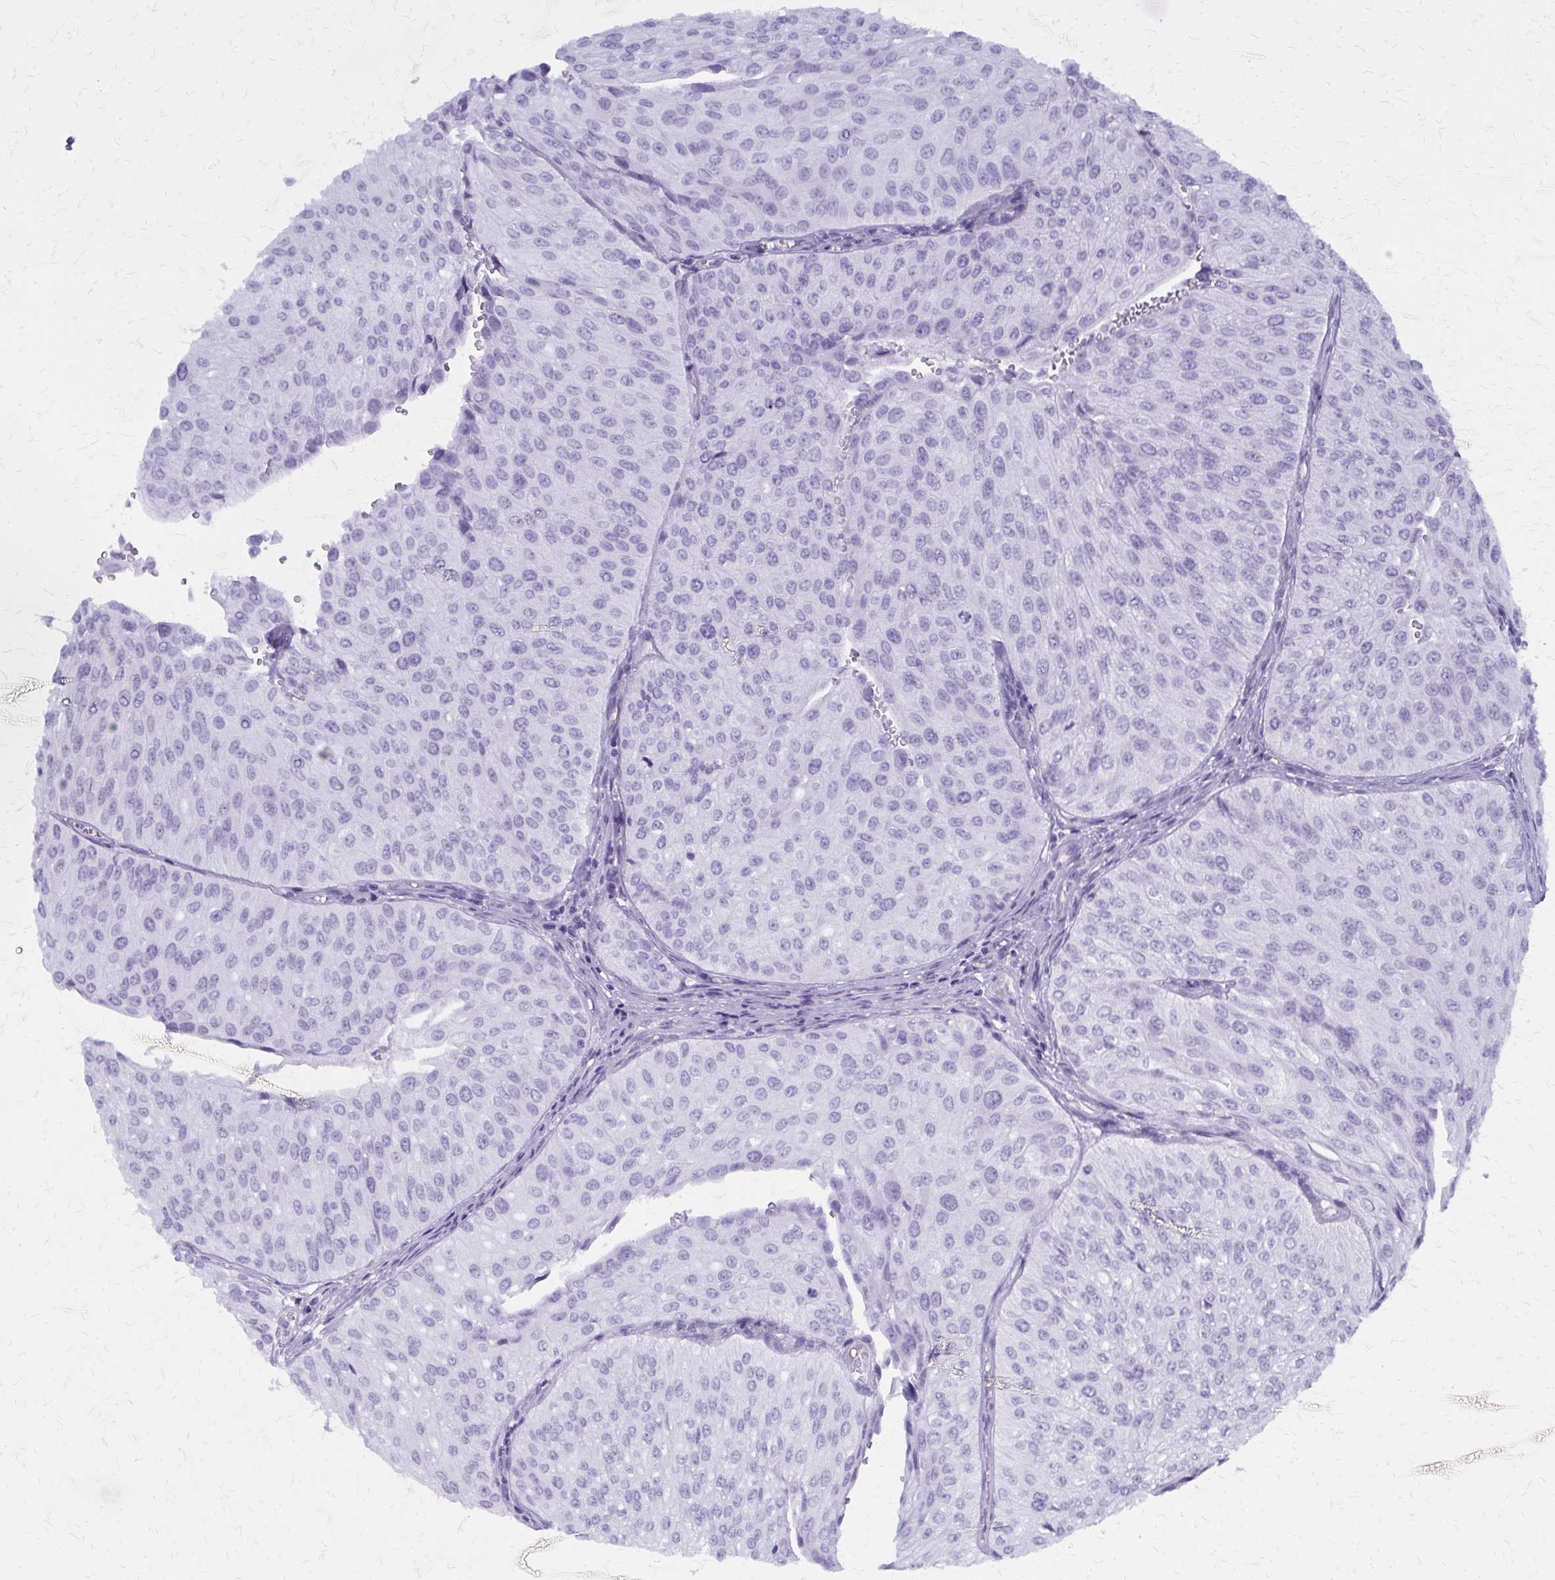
{"staining": {"intensity": "negative", "quantity": "none", "location": "none"}, "tissue": "urothelial cancer", "cell_type": "Tumor cells", "image_type": "cancer", "snomed": [{"axis": "morphology", "description": "Urothelial carcinoma, NOS"}, {"axis": "topography", "description": "Urinary bladder"}], "caption": "IHC of transitional cell carcinoma demonstrates no positivity in tumor cells.", "gene": "GFAP", "patient": {"sex": "male", "age": 67}}